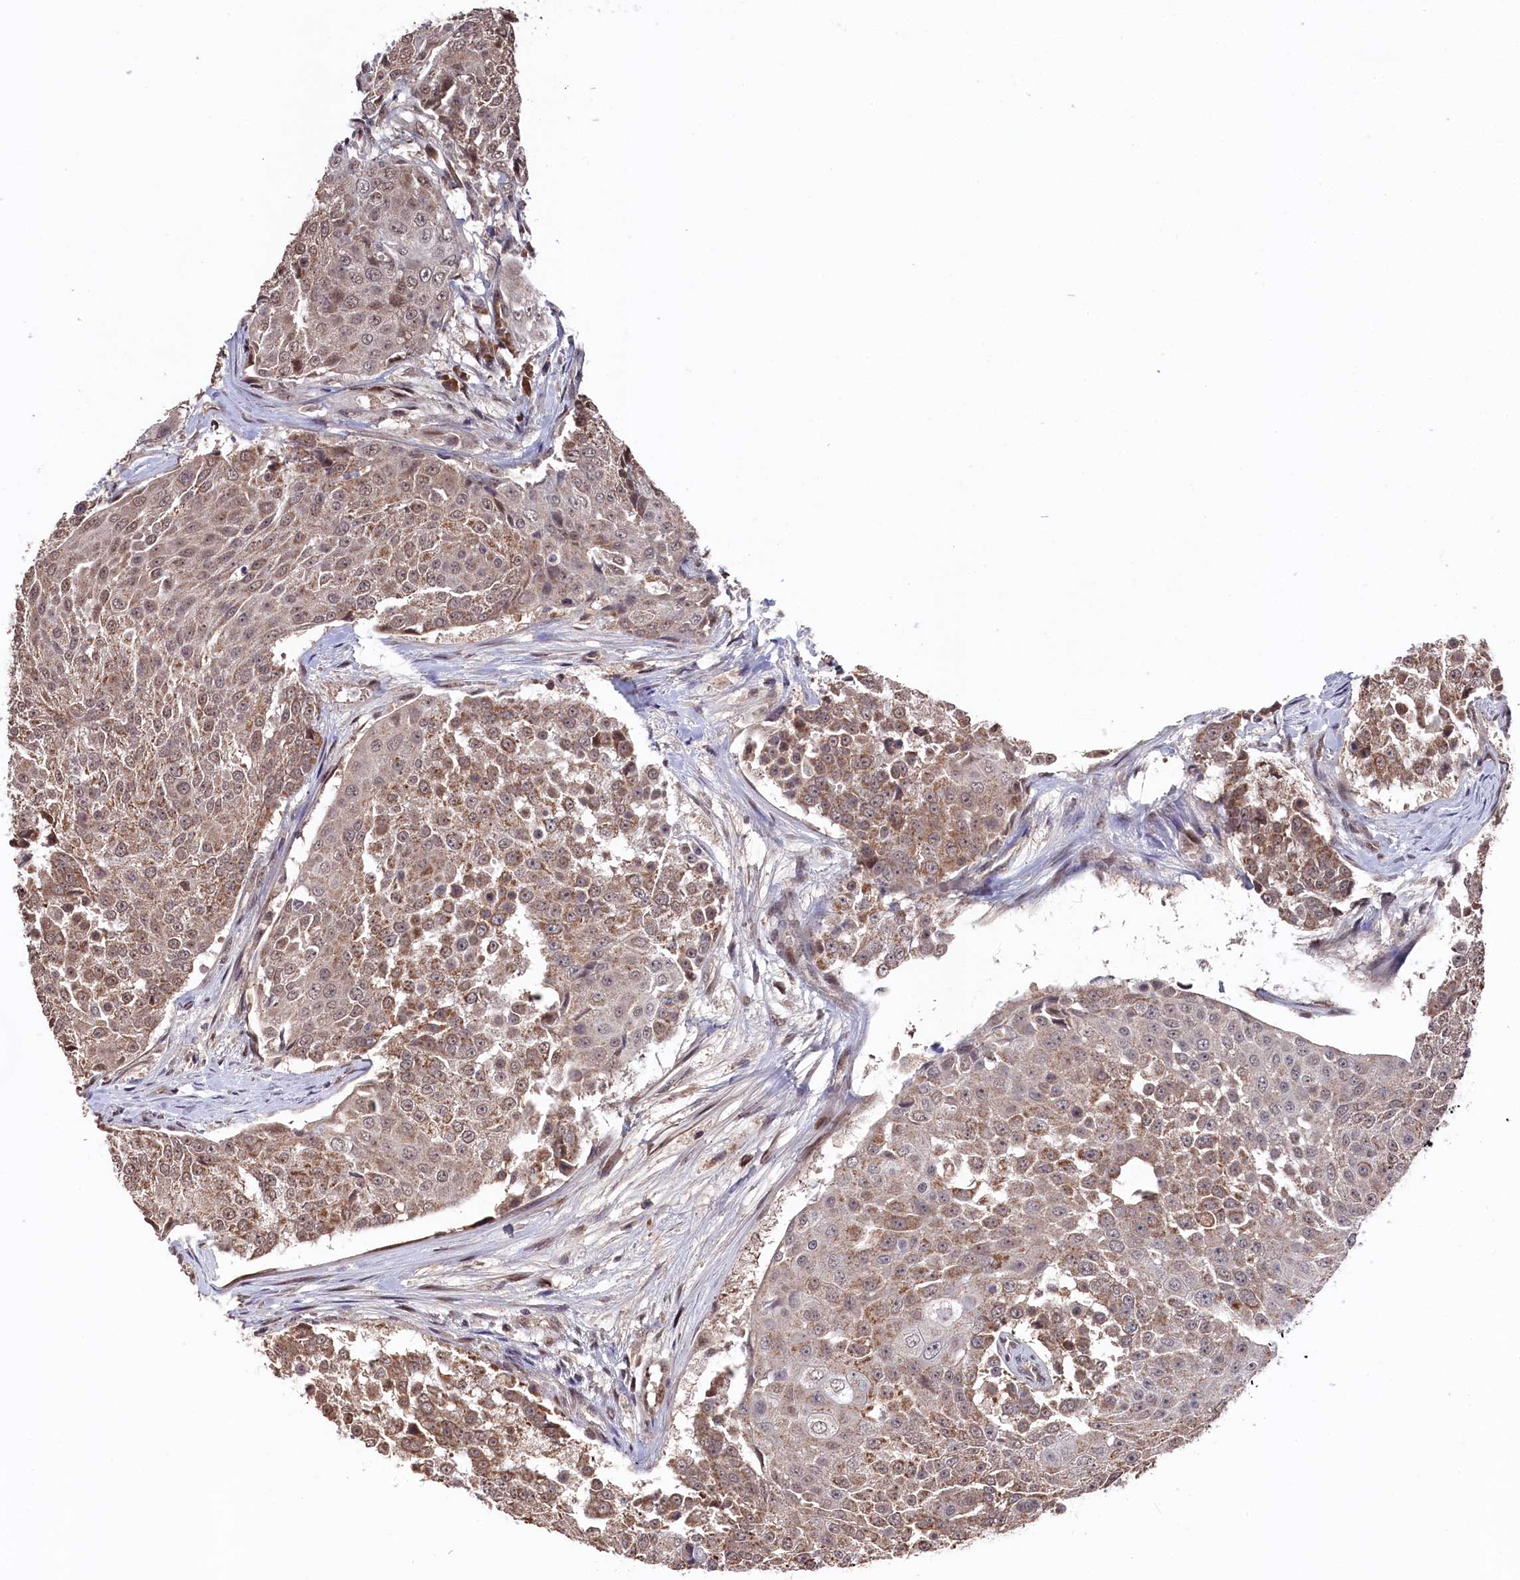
{"staining": {"intensity": "moderate", "quantity": ">75%", "location": "cytoplasmic/membranous,nuclear"}, "tissue": "urothelial cancer", "cell_type": "Tumor cells", "image_type": "cancer", "snomed": [{"axis": "morphology", "description": "Urothelial carcinoma, High grade"}, {"axis": "topography", "description": "Urinary bladder"}], "caption": "Immunohistochemistry (IHC) (DAB) staining of high-grade urothelial carcinoma demonstrates moderate cytoplasmic/membranous and nuclear protein expression in approximately >75% of tumor cells.", "gene": "CLPX", "patient": {"sex": "female", "age": 63}}